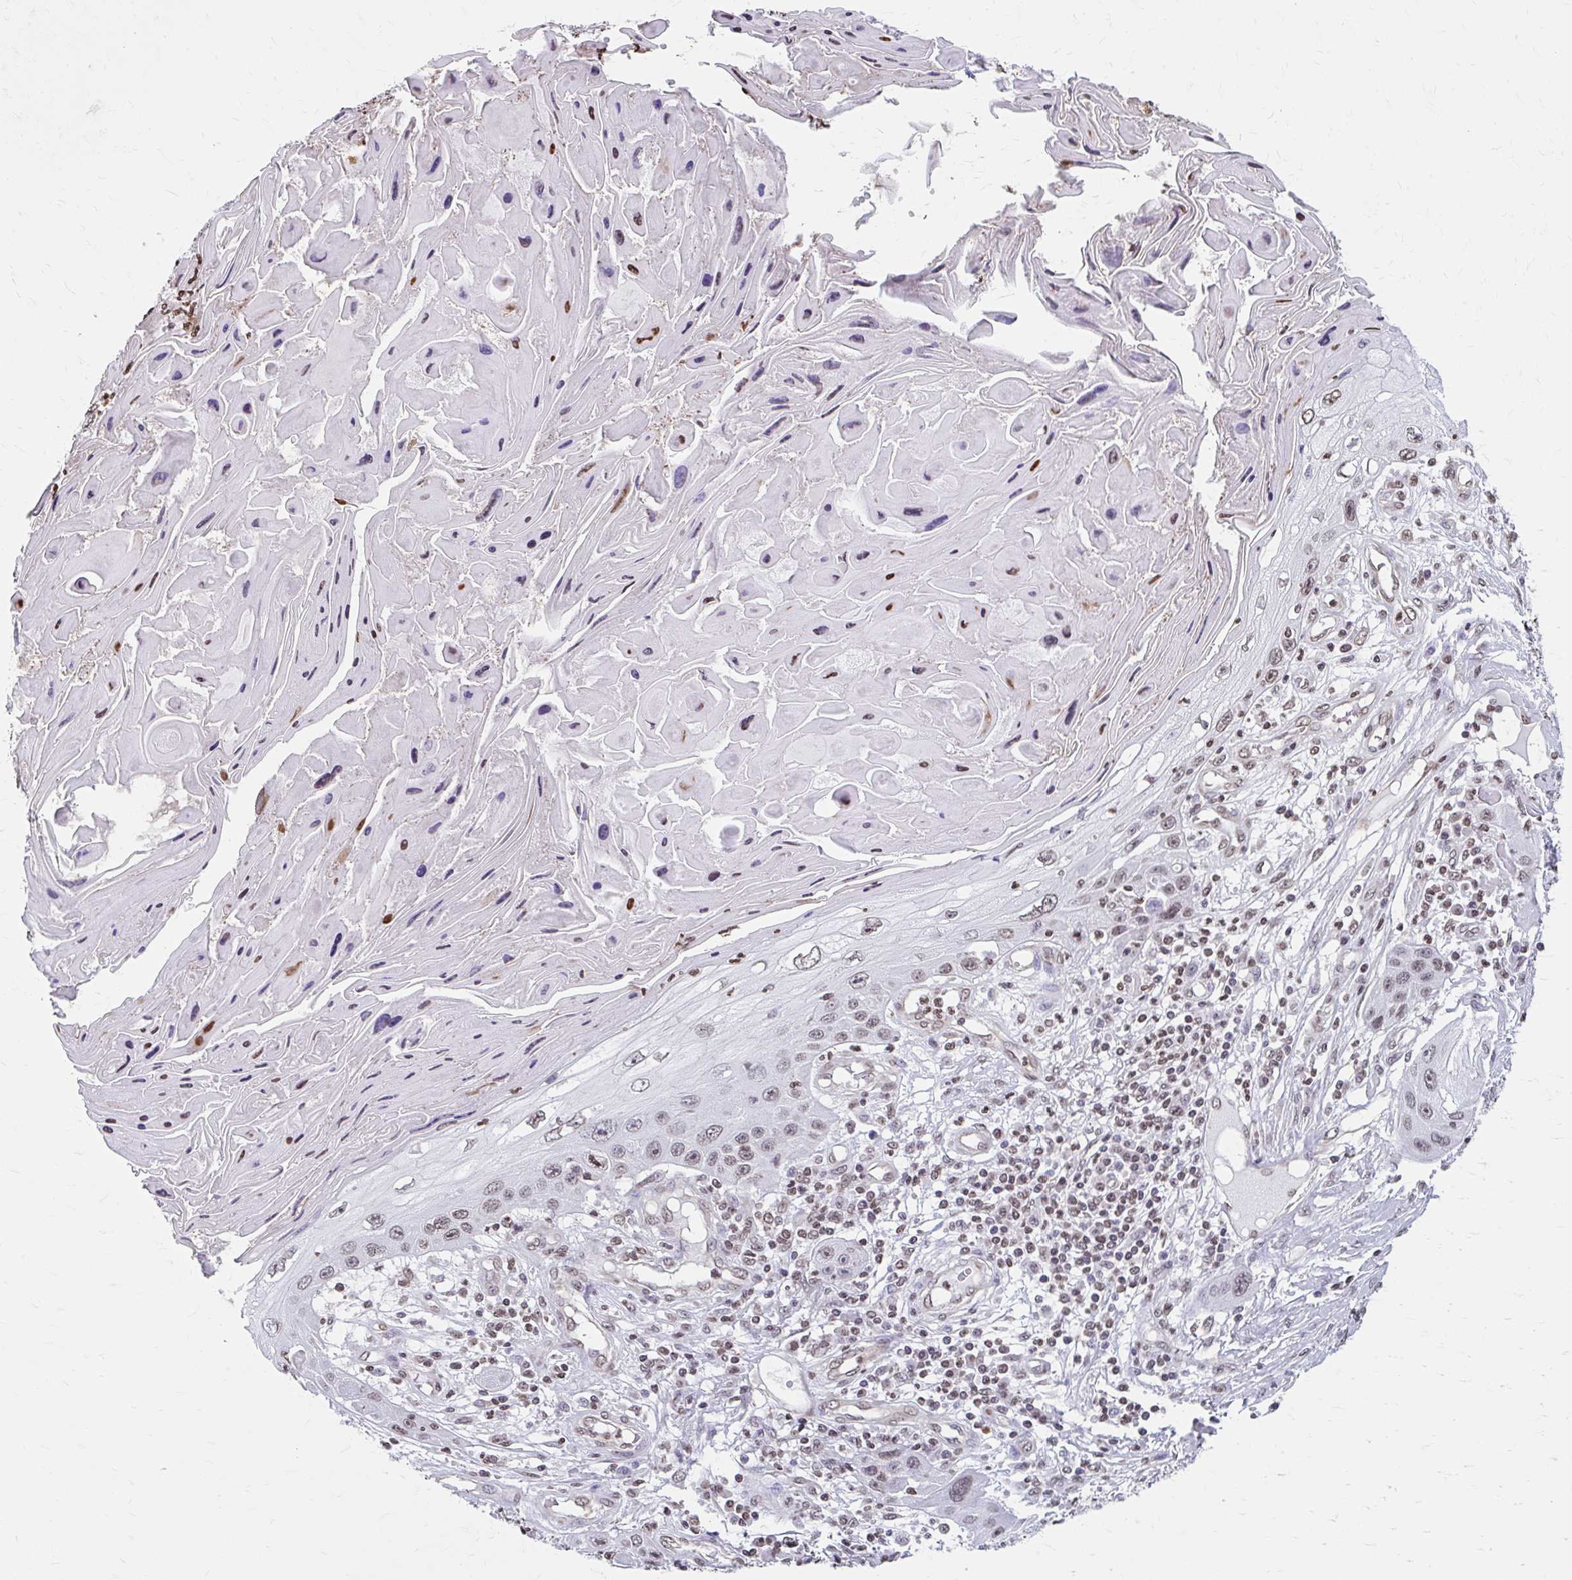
{"staining": {"intensity": "moderate", "quantity": "25%-75%", "location": "nuclear"}, "tissue": "skin cancer", "cell_type": "Tumor cells", "image_type": "cancer", "snomed": [{"axis": "morphology", "description": "Squamous cell carcinoma, NOS"}, {"axis": "topography", "description": "Skin"}, {"axis": "topography", "description": "Vulva"}], "caption": "A medium amount of moderate nuclear positivity is seen in about 25%-75% of tumor cells in squamous cell carcinoma (skin) tissue. The protein is stained brown, and the nuclei are stained in blue (DAB IHC with brightfield microscopy, high magnification).", "gene": "ORC3", "patient": {"sex": "female", "age": 44}}